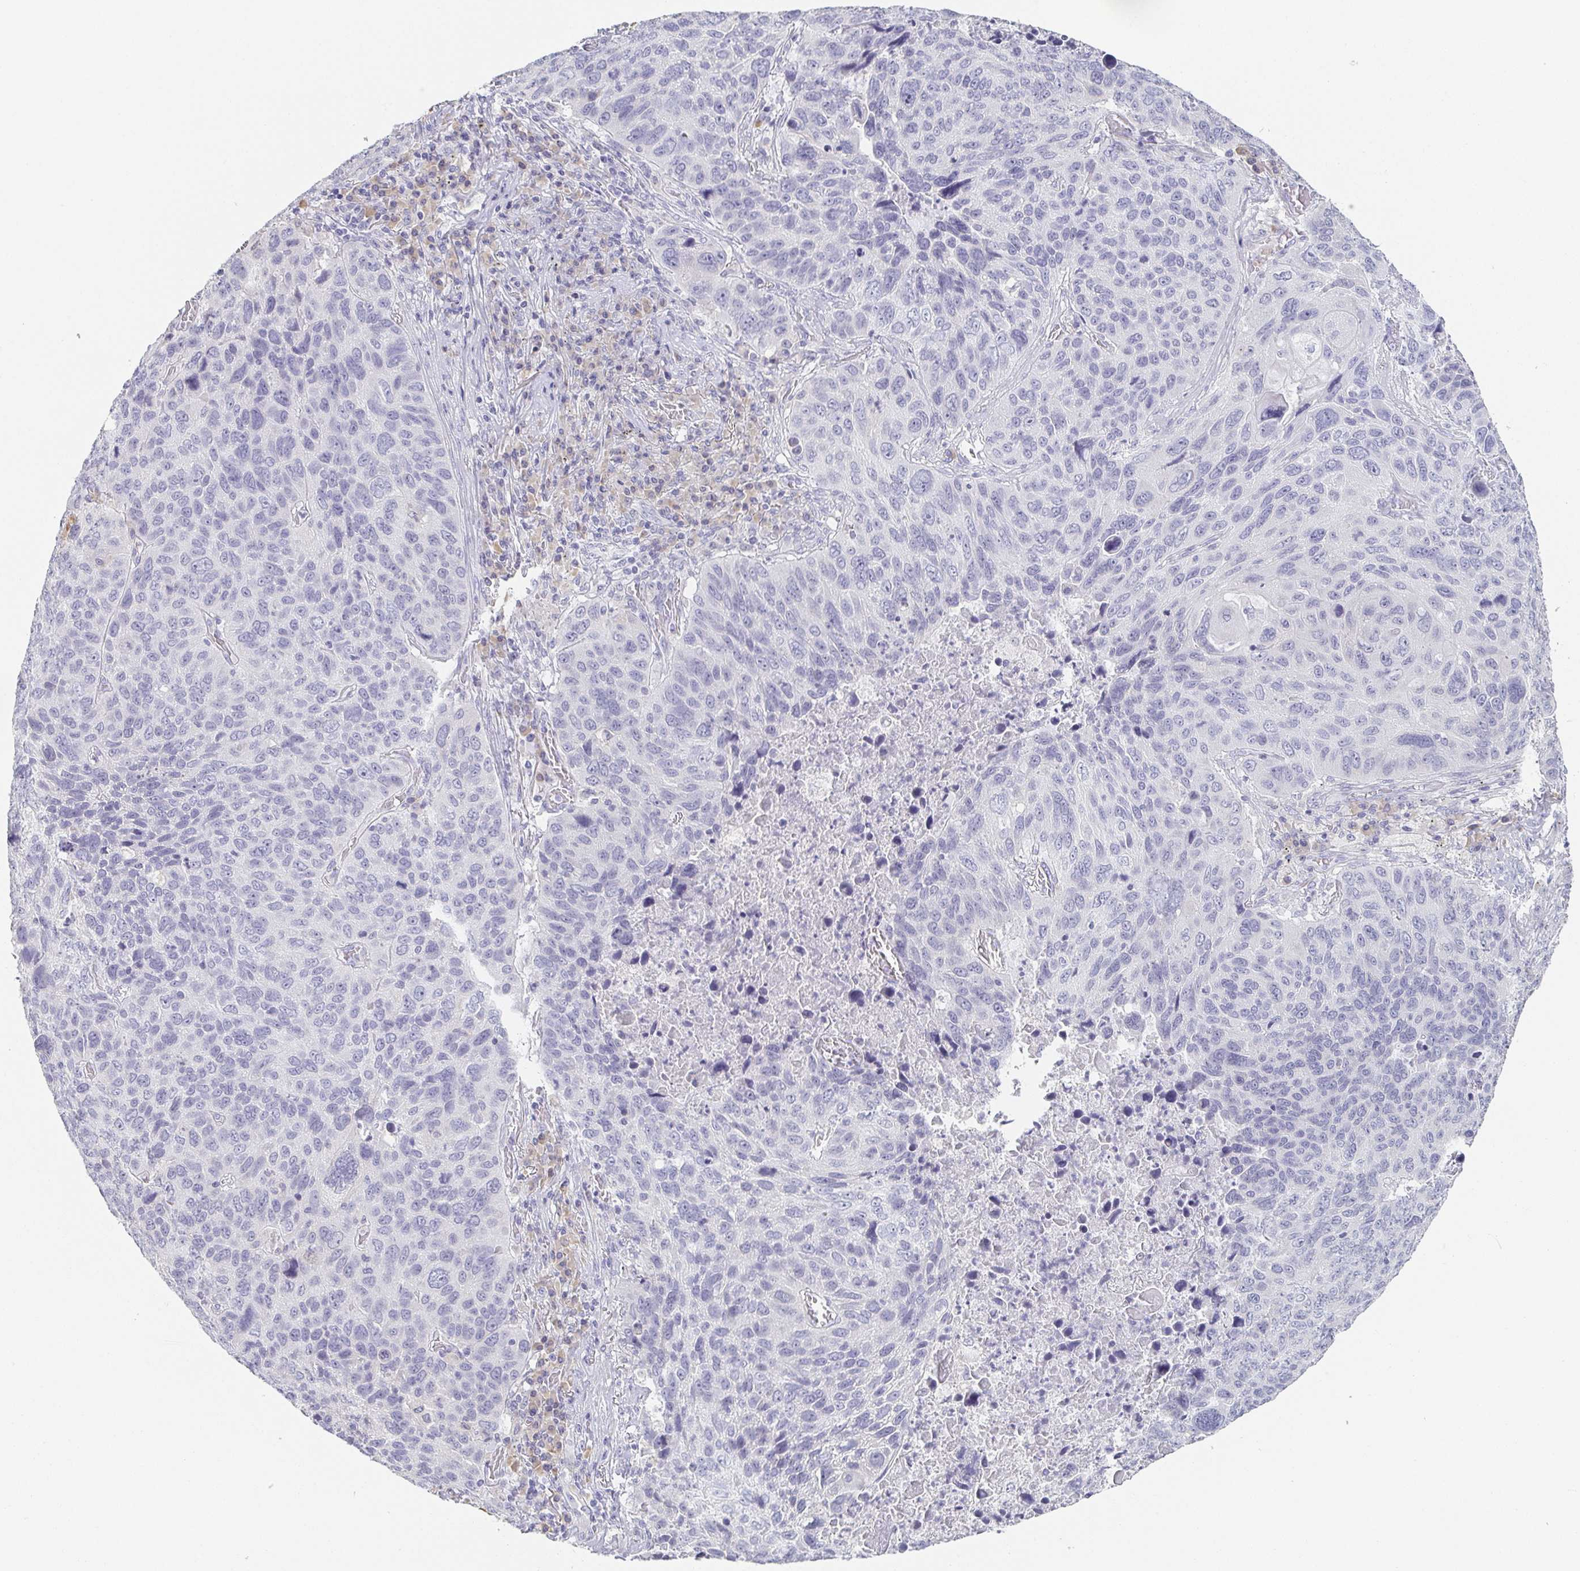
{"staining": {"intensity": "negative", "quantity": "none", "location": "none"}, "tissue": "lung cancer", "cell_type": "Tumor cells", "image_type": "cancer", "snomed": [{"axis": "morphology", "description": "Squamous cell carcinoma, NOS"}, {"axis": "topography", "description": "Lung"}], "caption": "Image shows no significant protein expression in tumor cells of lung squamous cell carcinoma.", "gene": "PRR27", "patient": {"sex": "male", "age": 68}}